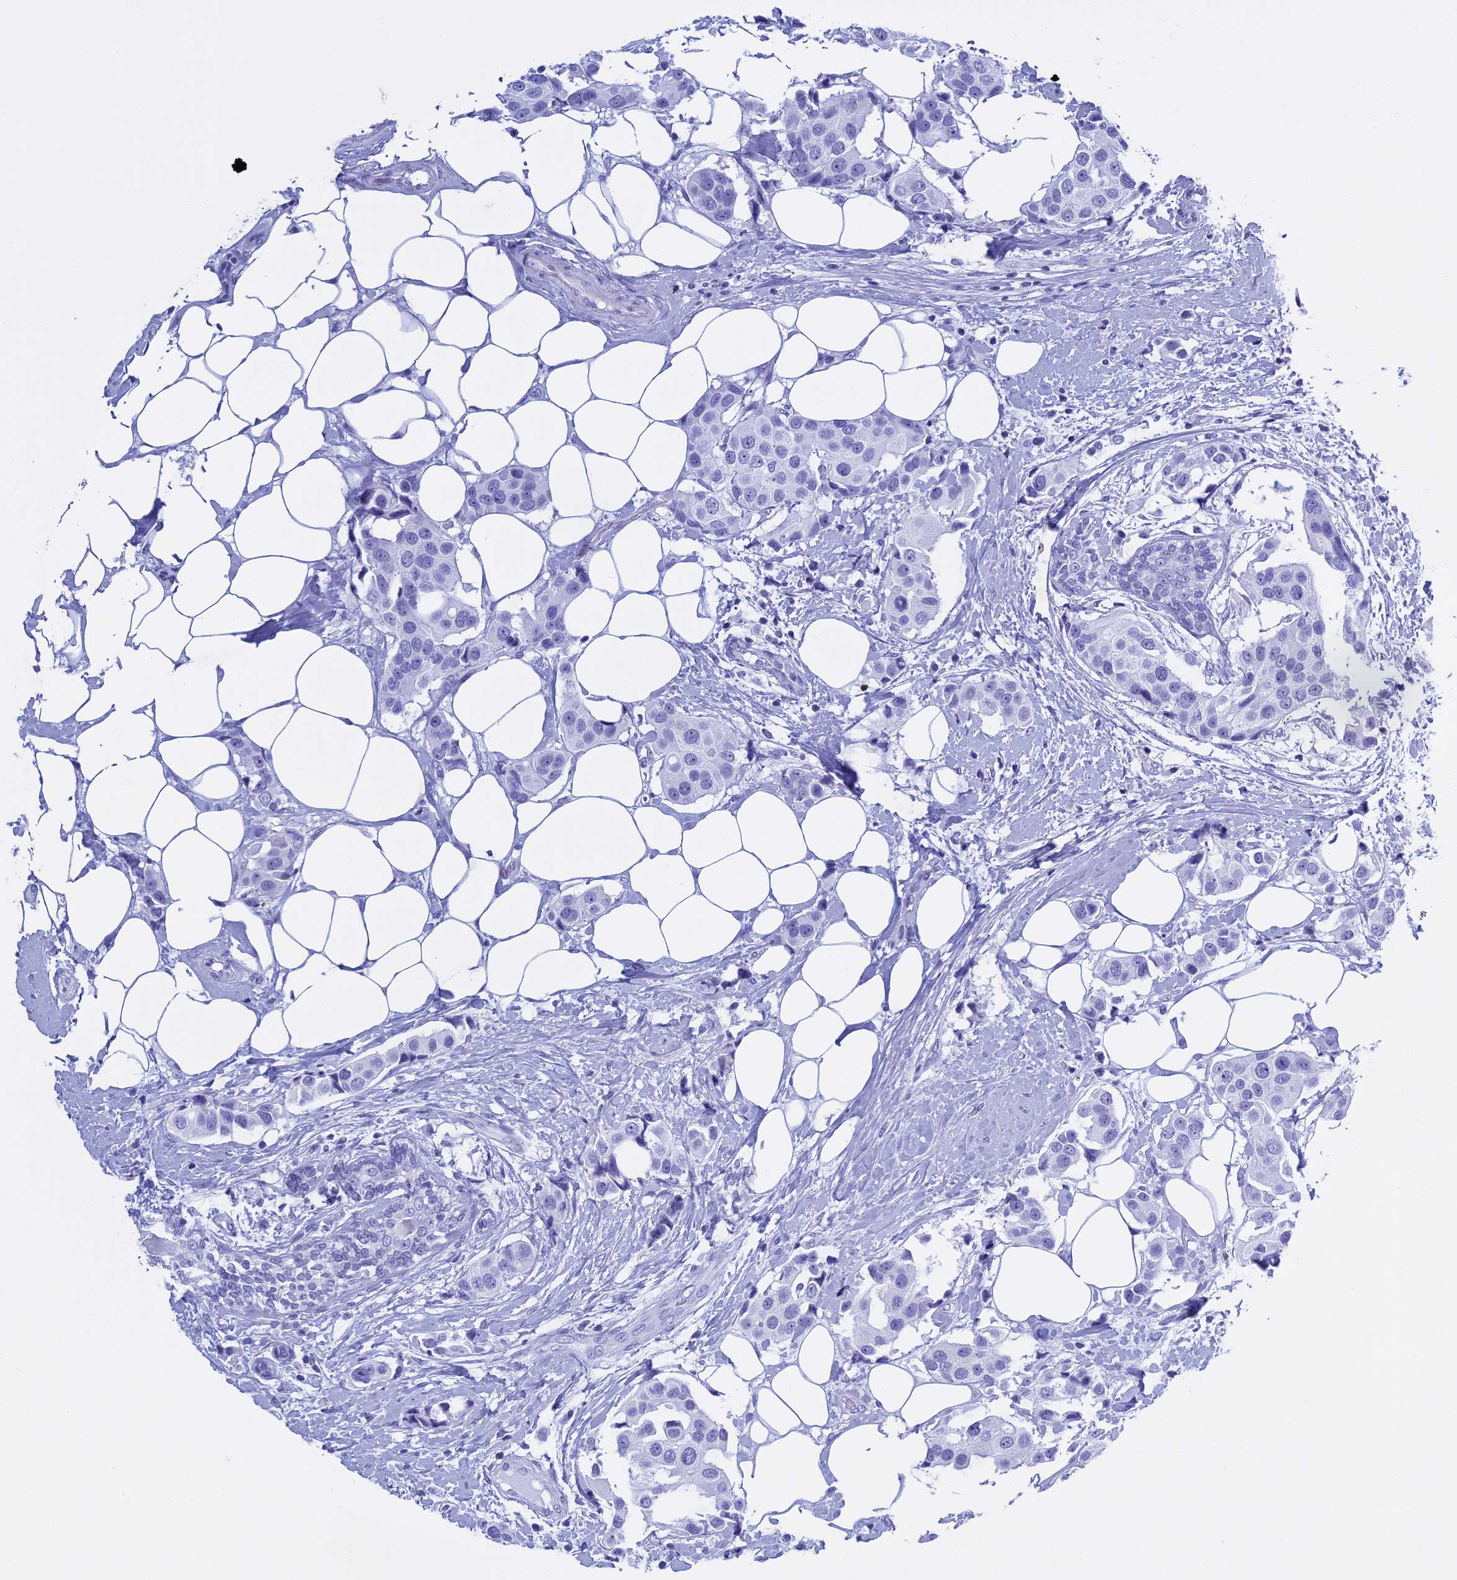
{"staining": {"intensity": "negative", "quantity": "none", "location": "none"}, "tissue": "breast cancer", "cell_type": "Tumor cells", "image_type": "cancer", "snomed": [{"axis": "morphology", "description": "Normal tissue, NOS"}, {"axis": "morphology", "description": "Duct carcinoma"}, {"axis": "topography", "description": "Breast"}], "caption": "Tumor cells are negative for protein expression in human breast cancer.", "gene": "KCTD21", "patient": {"sex": "female", "age": 39}}